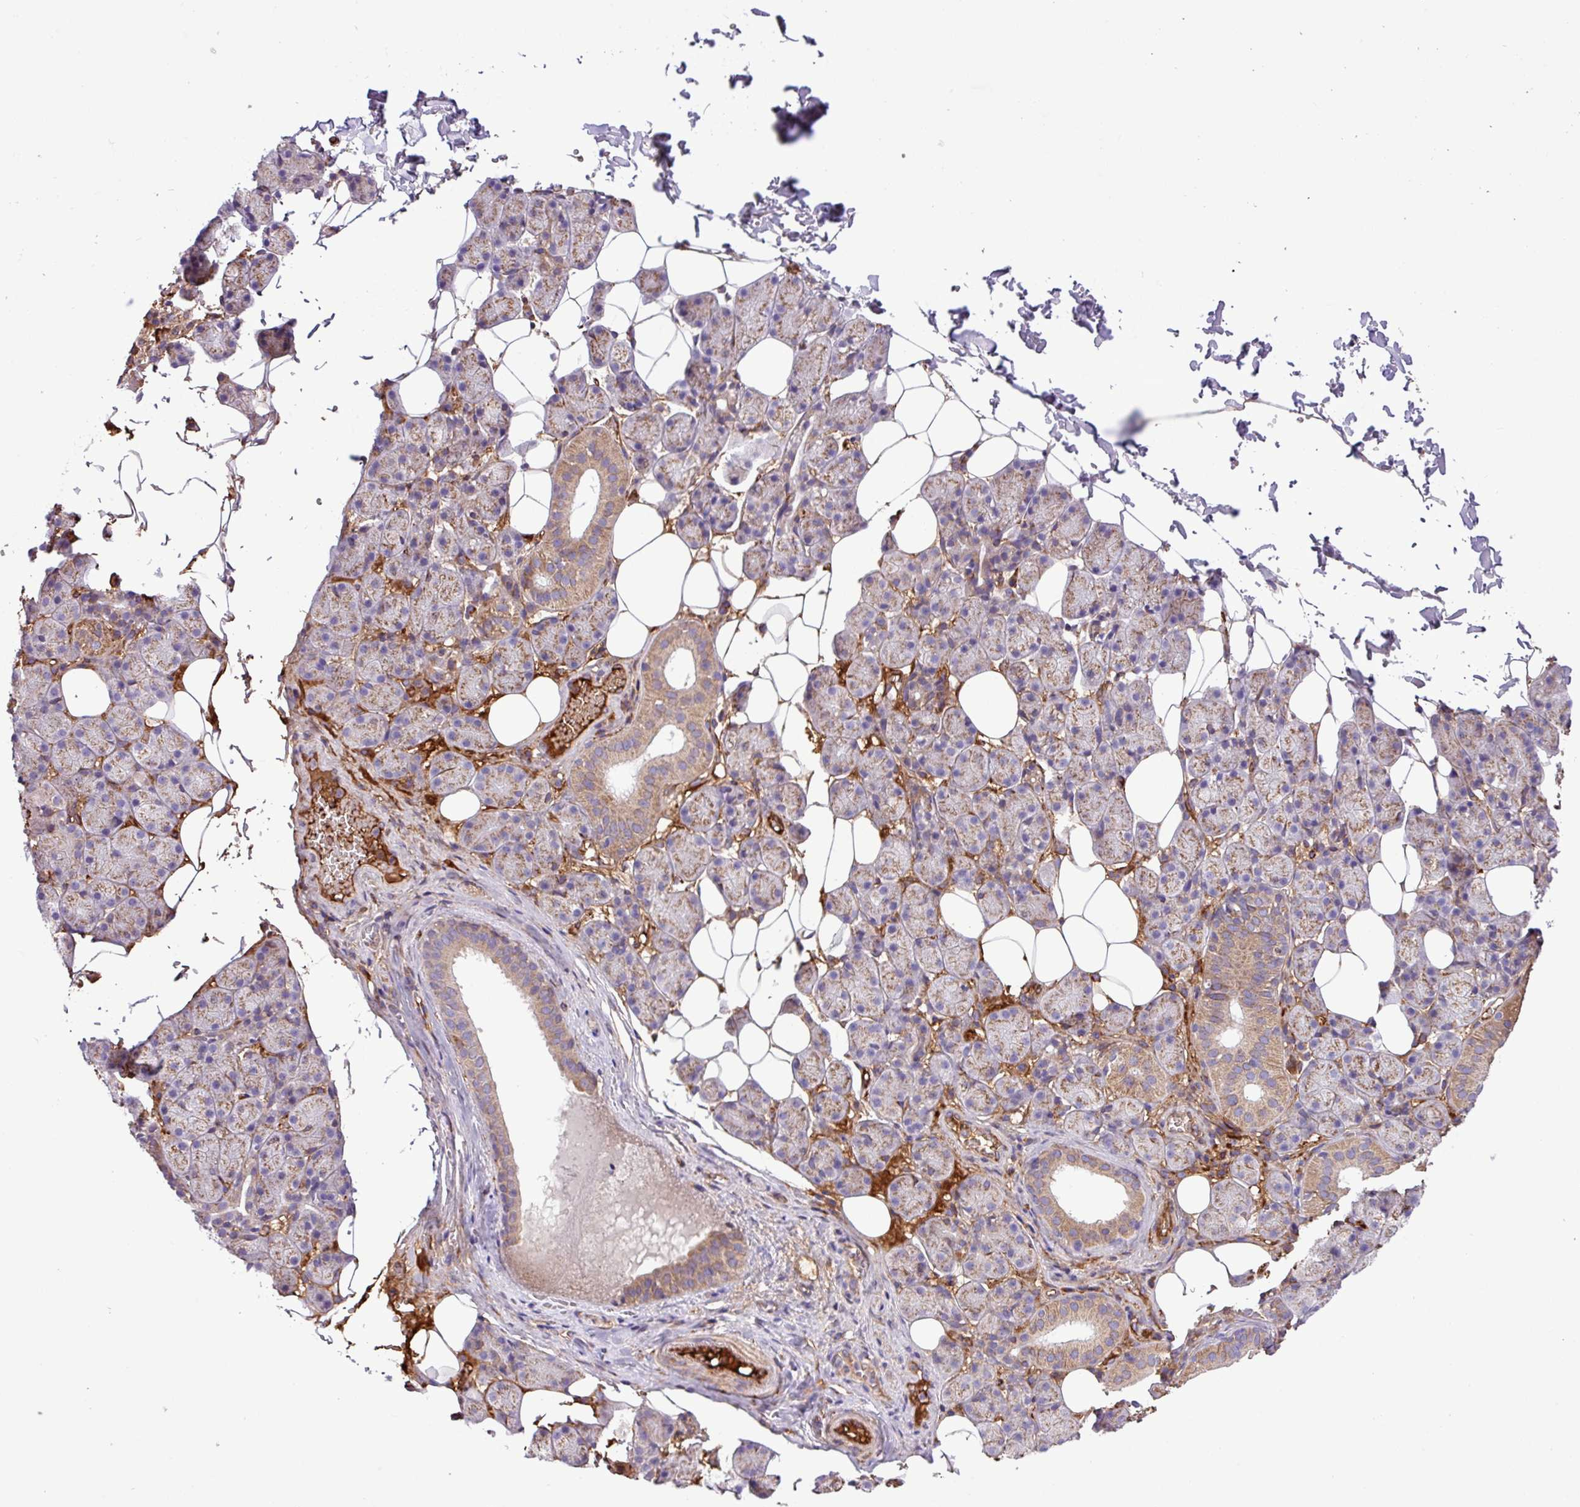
{"staining": {"intensity": "moderate", "quantity": "25%-75%", "location": "cytoplasmic/membranous"}, "tissue": "salivary gland", "cell_type": "Glandular cells", "image_type": "normal", "snomed": [{"axis": "morphology", "description": "Normal tissue, NOS"}, {"axis": "topography", "description": "Salivary gland"}], "caption": "The histopathology image reveals immunohistochemical staining of normal salivary gland. There is moderate cytoplasmic/membranous staining is identified in about 25%-75% of glandular cells.", "gene": "CWH43", "patient": {"sex": "female", "age": 33}}